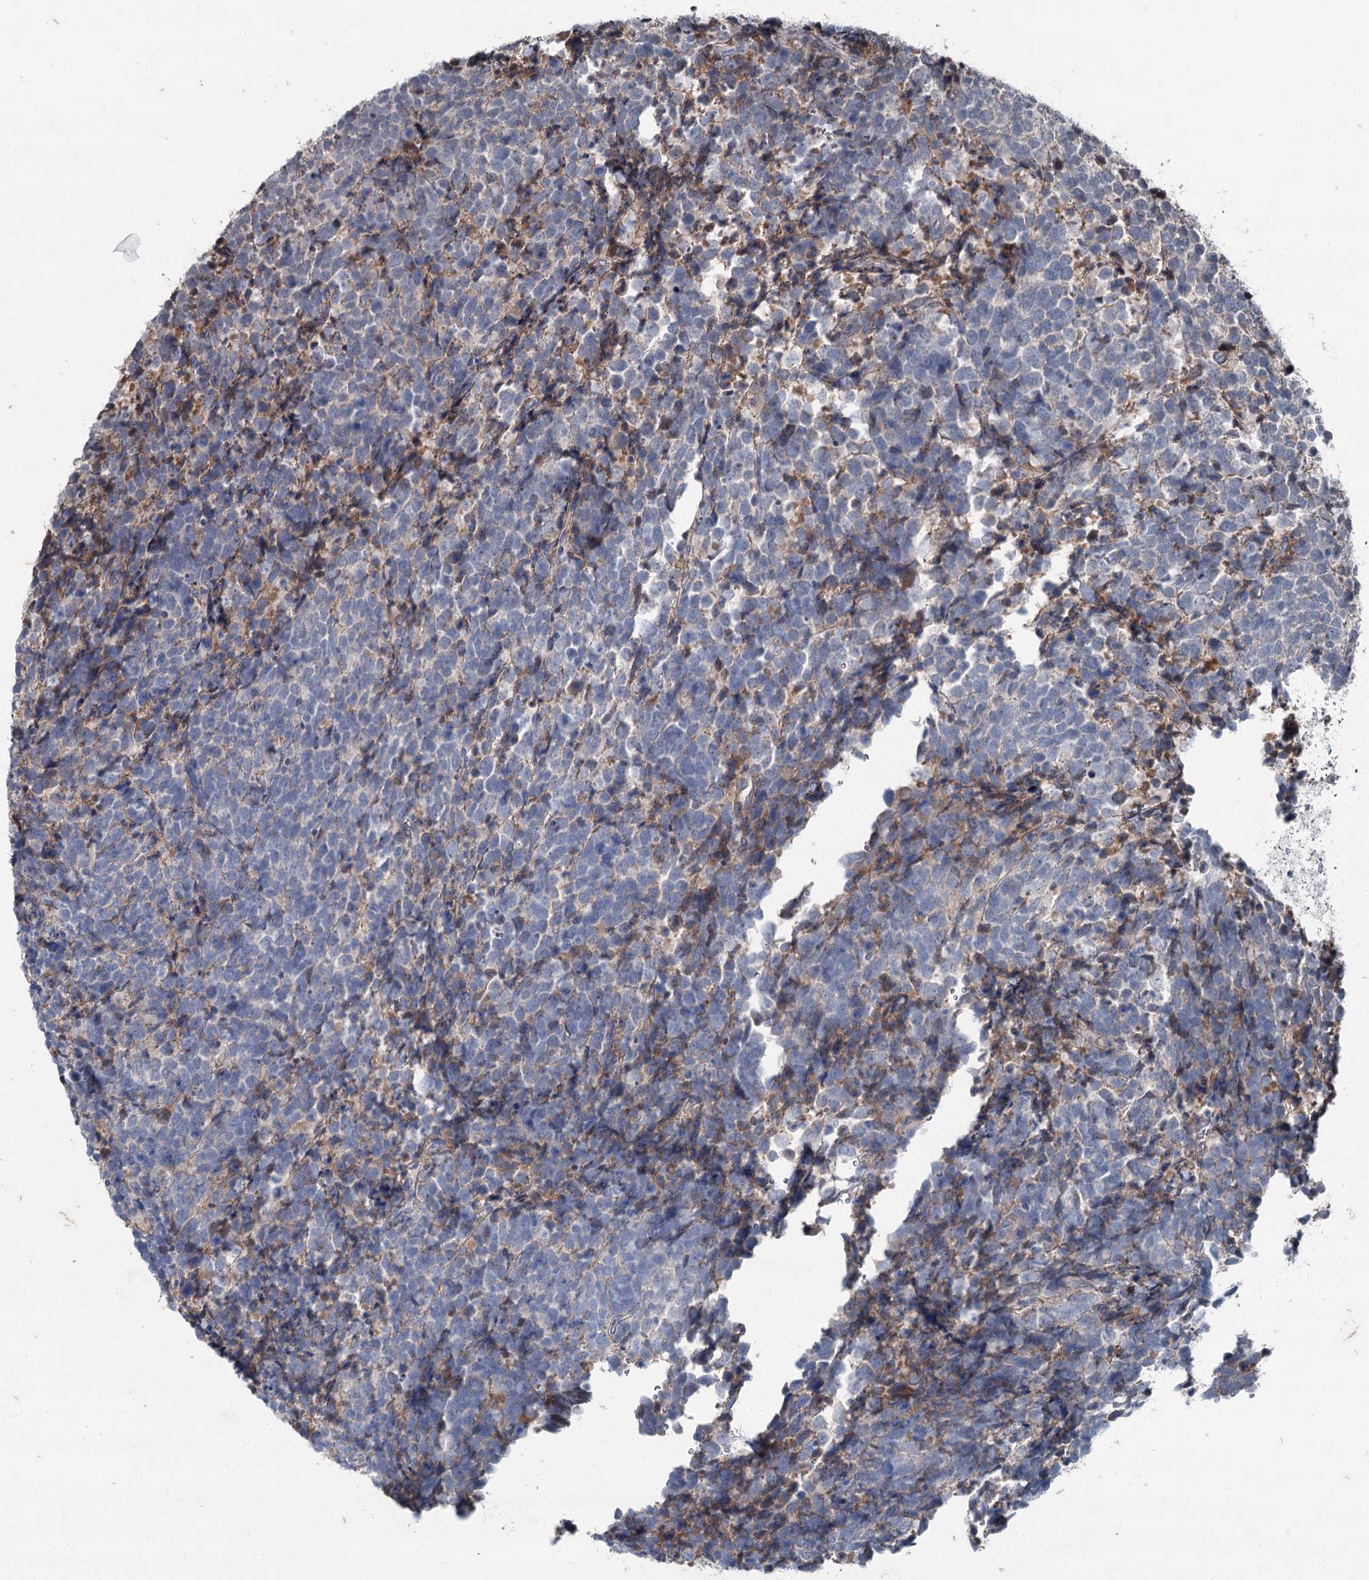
{"staining": {"intensity": "negative", "quantity": "none", "location": "none"}, "tissue": "urothelial cancer", "cell_type": "Tumor cells", "image_type": "cancer", "snomed": [{"axis": "morphology", "description": "Urothelial carcinoma, High grade"}, {"axis": "topography", "description": "Urinary bladder"}], "caption": "A photomicrograph of urothelial carcinoma (high-grade) stained for a protein exhibits no brown staining in tumor cells.", "gene": "PGLYRP2", "patient": {"sex": "female", "age": 82}}